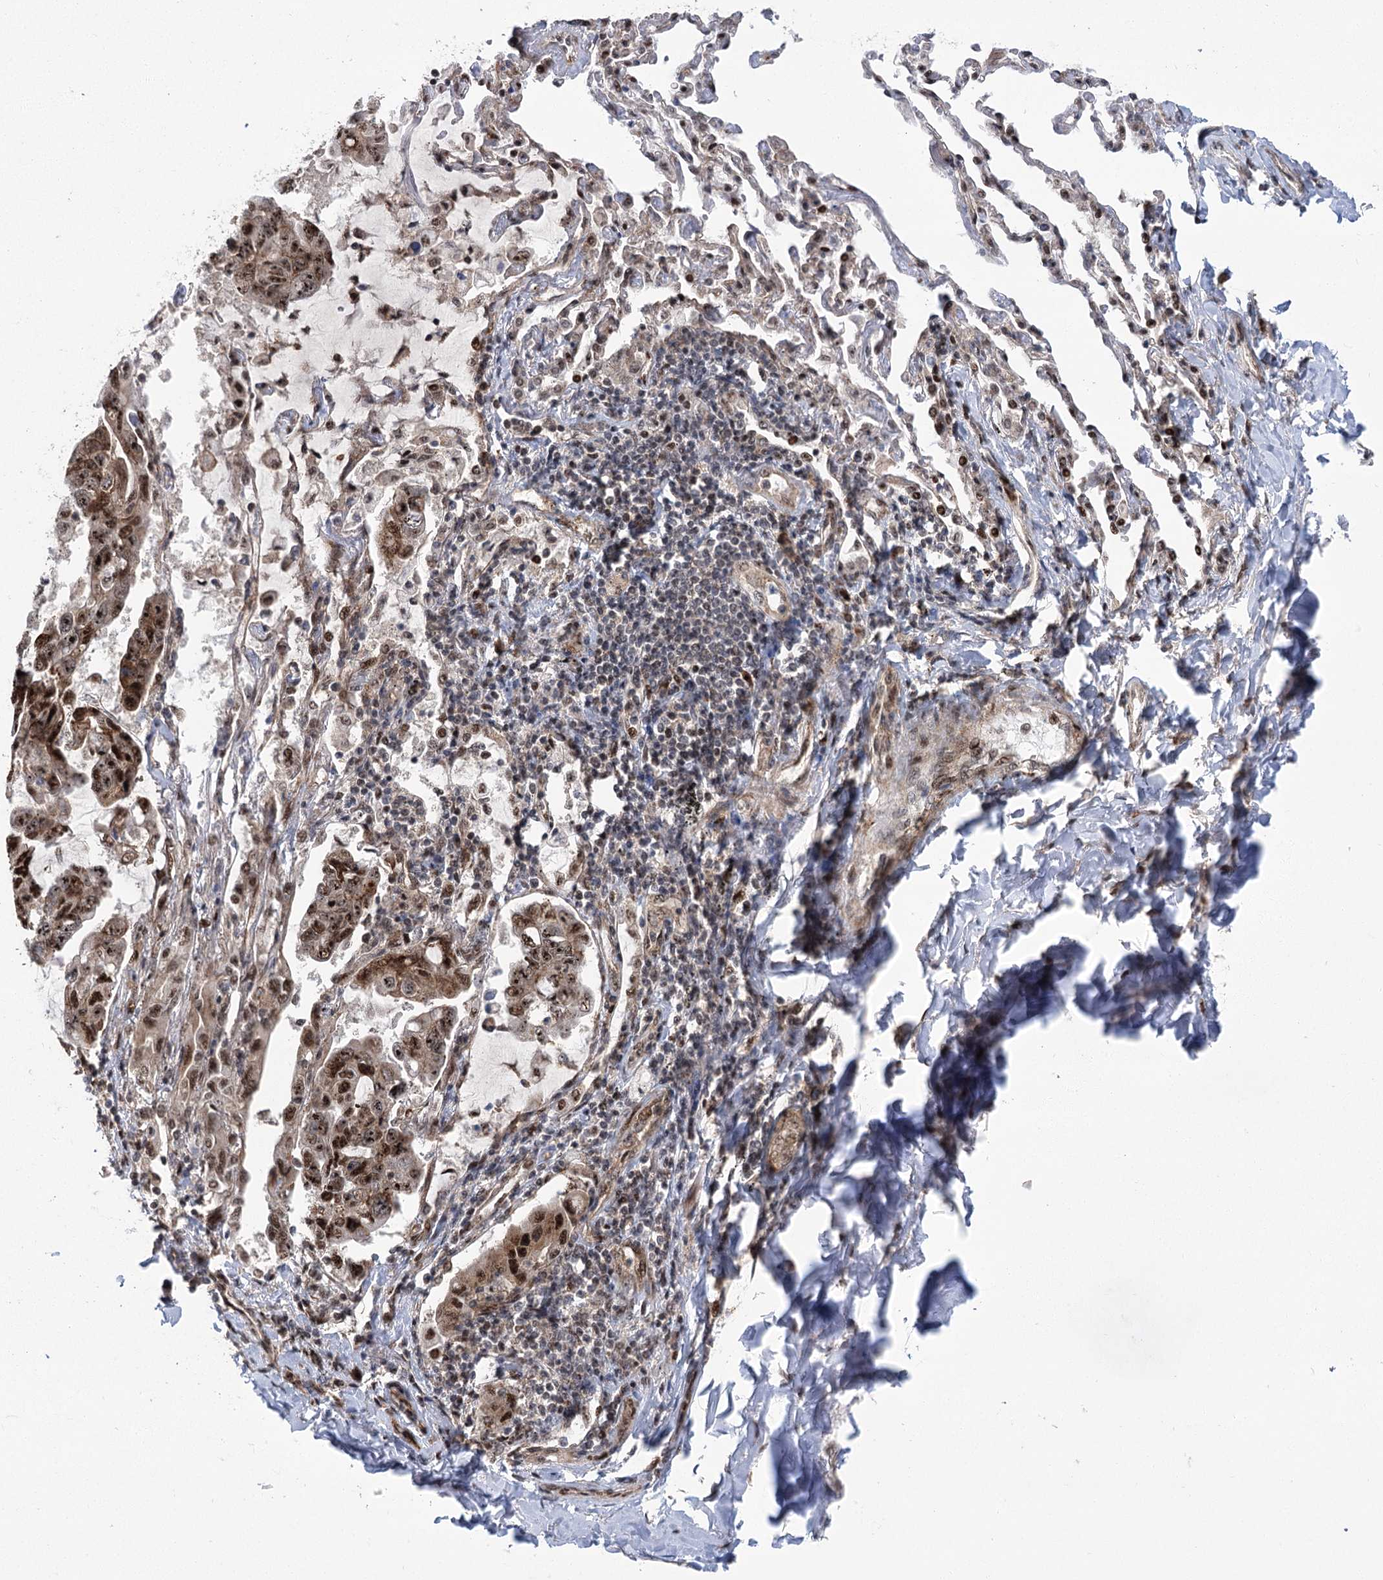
{"staining": {"intensity": "strong", "quantity": ">75%", "location": "nuclear"}, "tissue": "lung cancer", "cell_type": "Tumor cells", "image_type": "cancer", "snomed": [{"axis": "morphology", "description": "Adenocarcinoma, NOS"}, {"axis": "topography", "description": "Lung"}], "caption": "Strong nuclear expression for a protein is identified in approximately >75% of tumor cells of lung adenocarcinoma using immunohistochemistry (IHC).", "gene": "PARM1", "patient": {"sex": "male", "age": 64}}